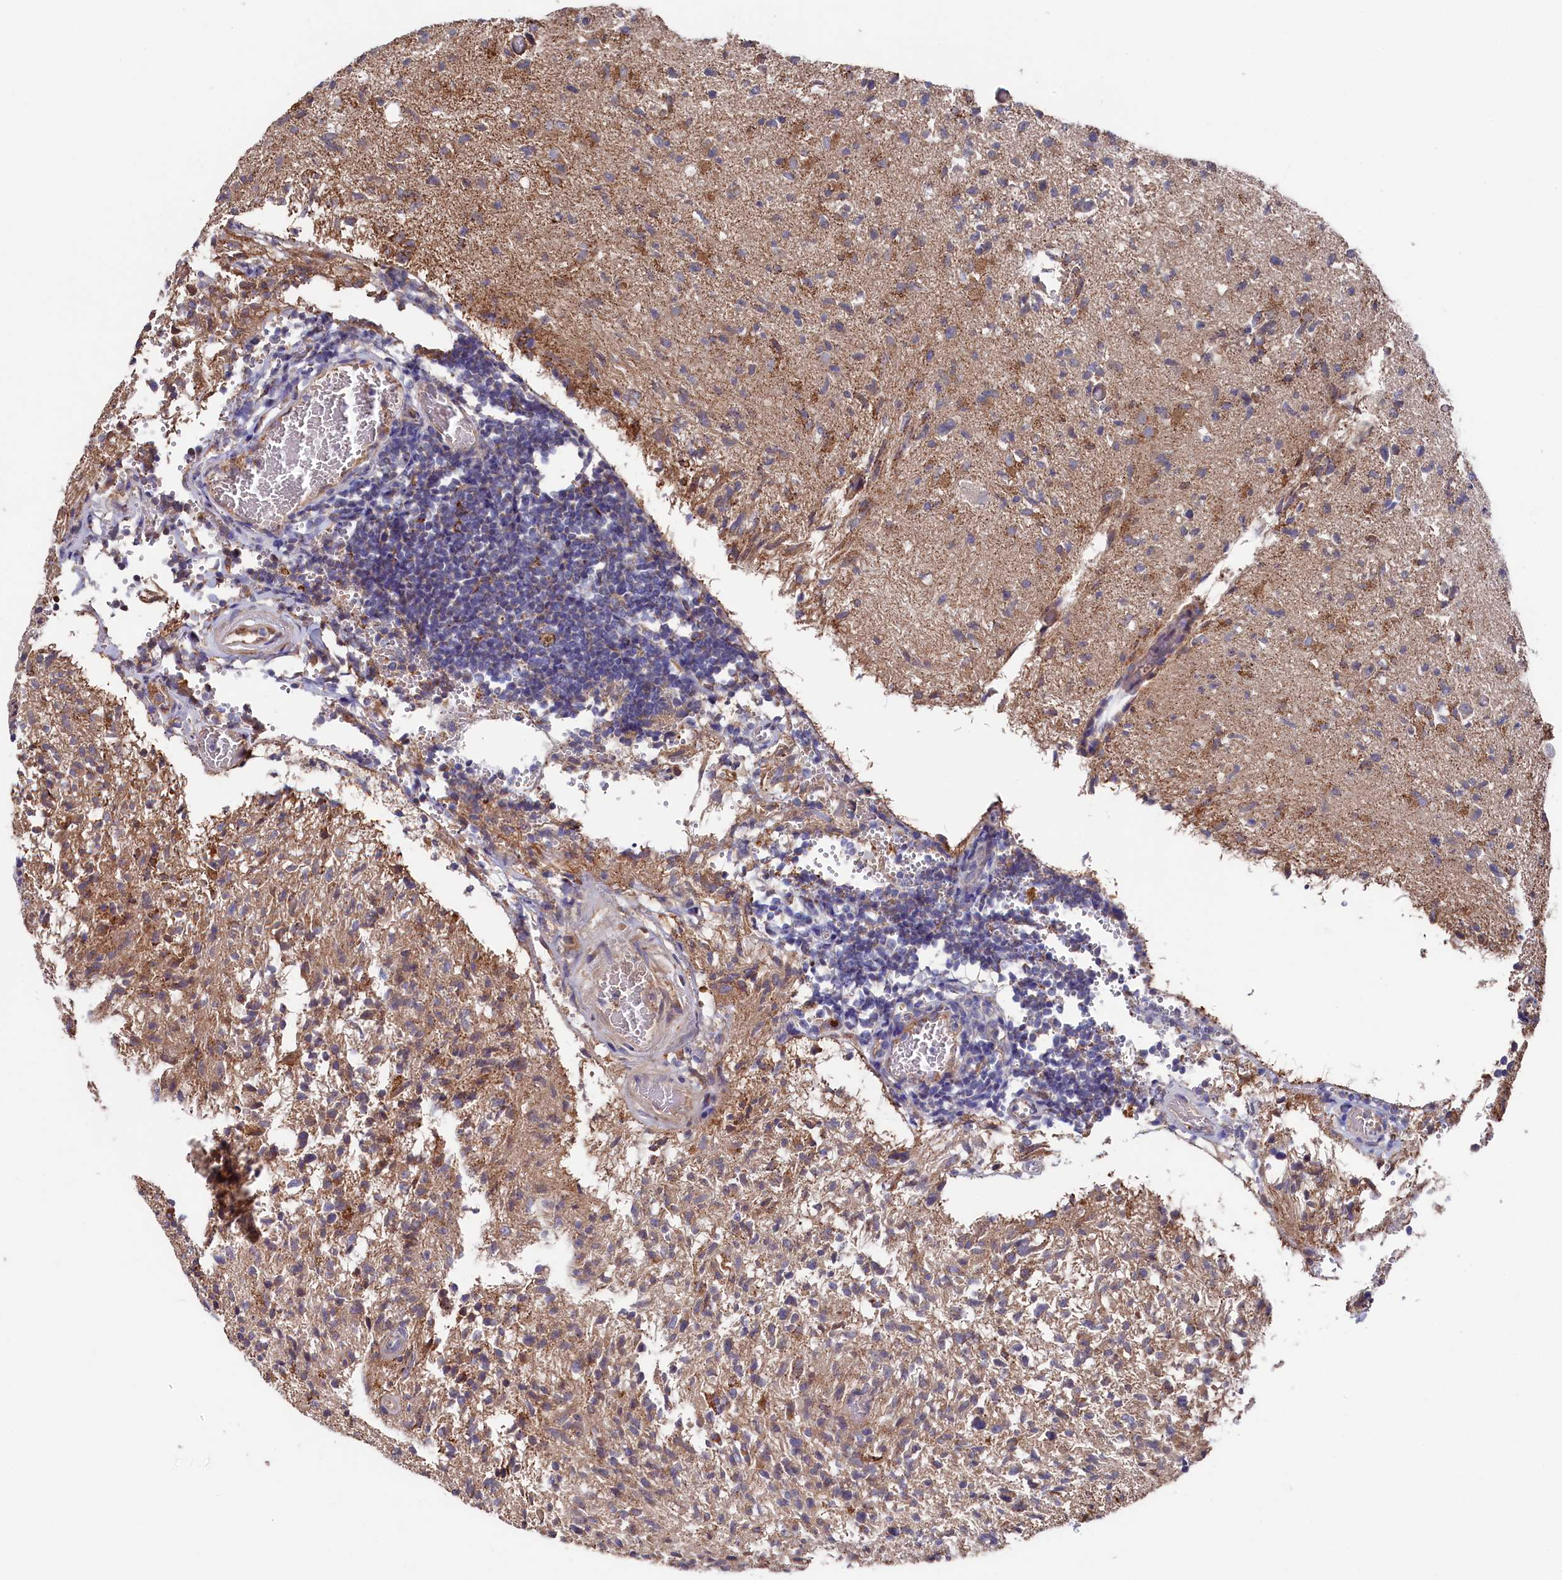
{"staining": {"intensity": "weak", "quantity": ">75%", "location": "cytoplasmic/membranous"}, "tissue": "glioma", "cell_type": "Tumor cells", "image_type": "cancer", "snomed": [{"axis": "morphology", "description": "Glioma, malignant, High grade"}, {"axis": "topography", "description": "Brain"}], "caption": "Malignant high-grade glioma was stained to show a protein in brown. There is low levels of weak cytoplasmic/membranous expression in approximately >75% of tumor cells.", "gene": "SLC12A4", "patient": {"sex": "female", "age": 57}}